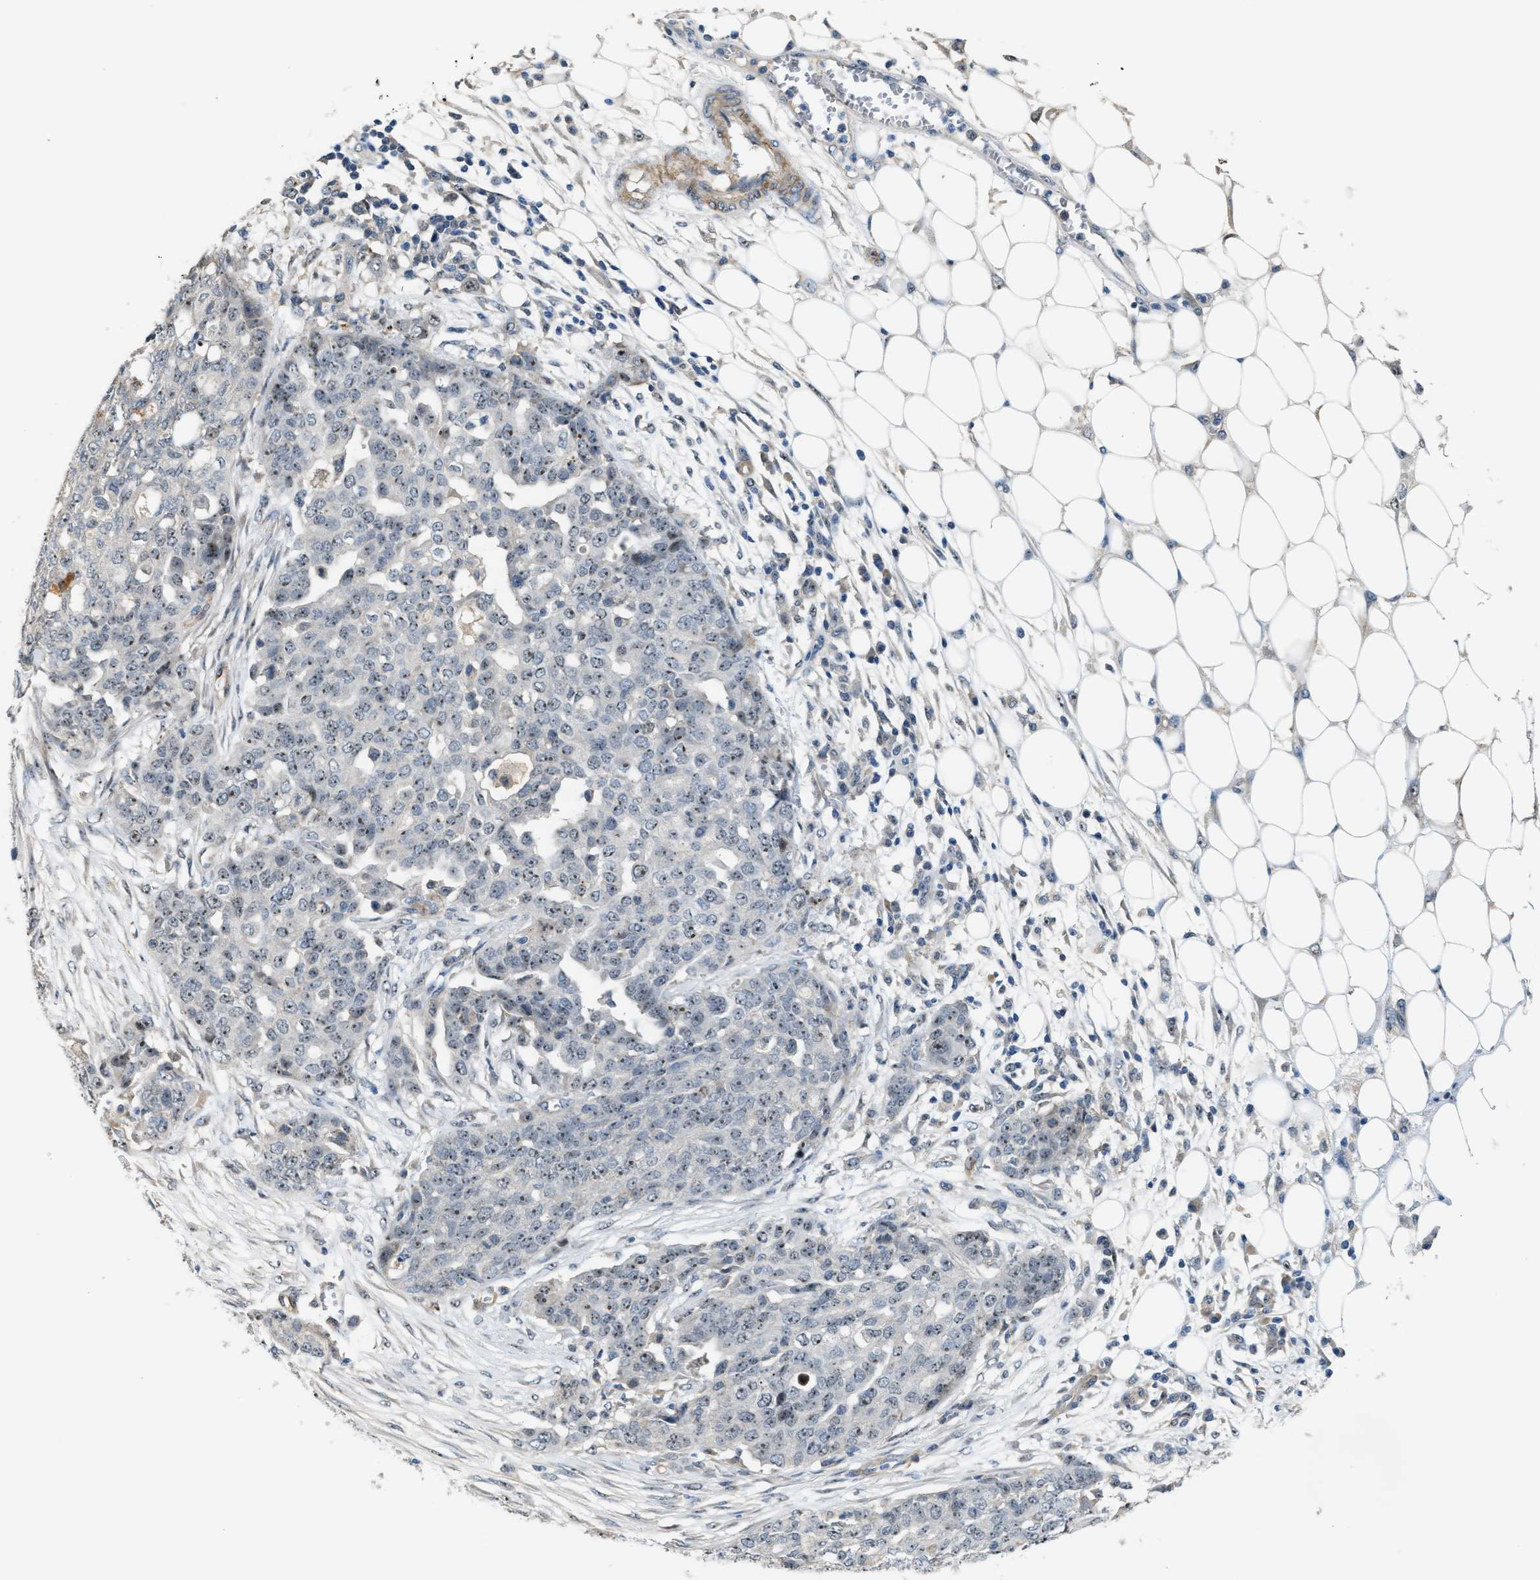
{"staining": {"intensity": "weak", "quantity": ">75%", "location": "nuclear"}, "tissue": "ovarian cancer", "cell_type": "Tumor cells", "image_type": "cancer", "snomed": [{"axis": "morphology", "description": "Cystadenocarcinoma, serous, NOS"}, {"axis": "topography", "description": "Soft tissue"}, {"axis": "topography", "description": "Ovary"}], "caption": "The photomicrograph reveals staining of ovarian cancer, revealing weak nuclear protein positivity (brown color) within tumor cells.", "gene": "ZNF783", "patient": {"sex": "female", "age": 57}}